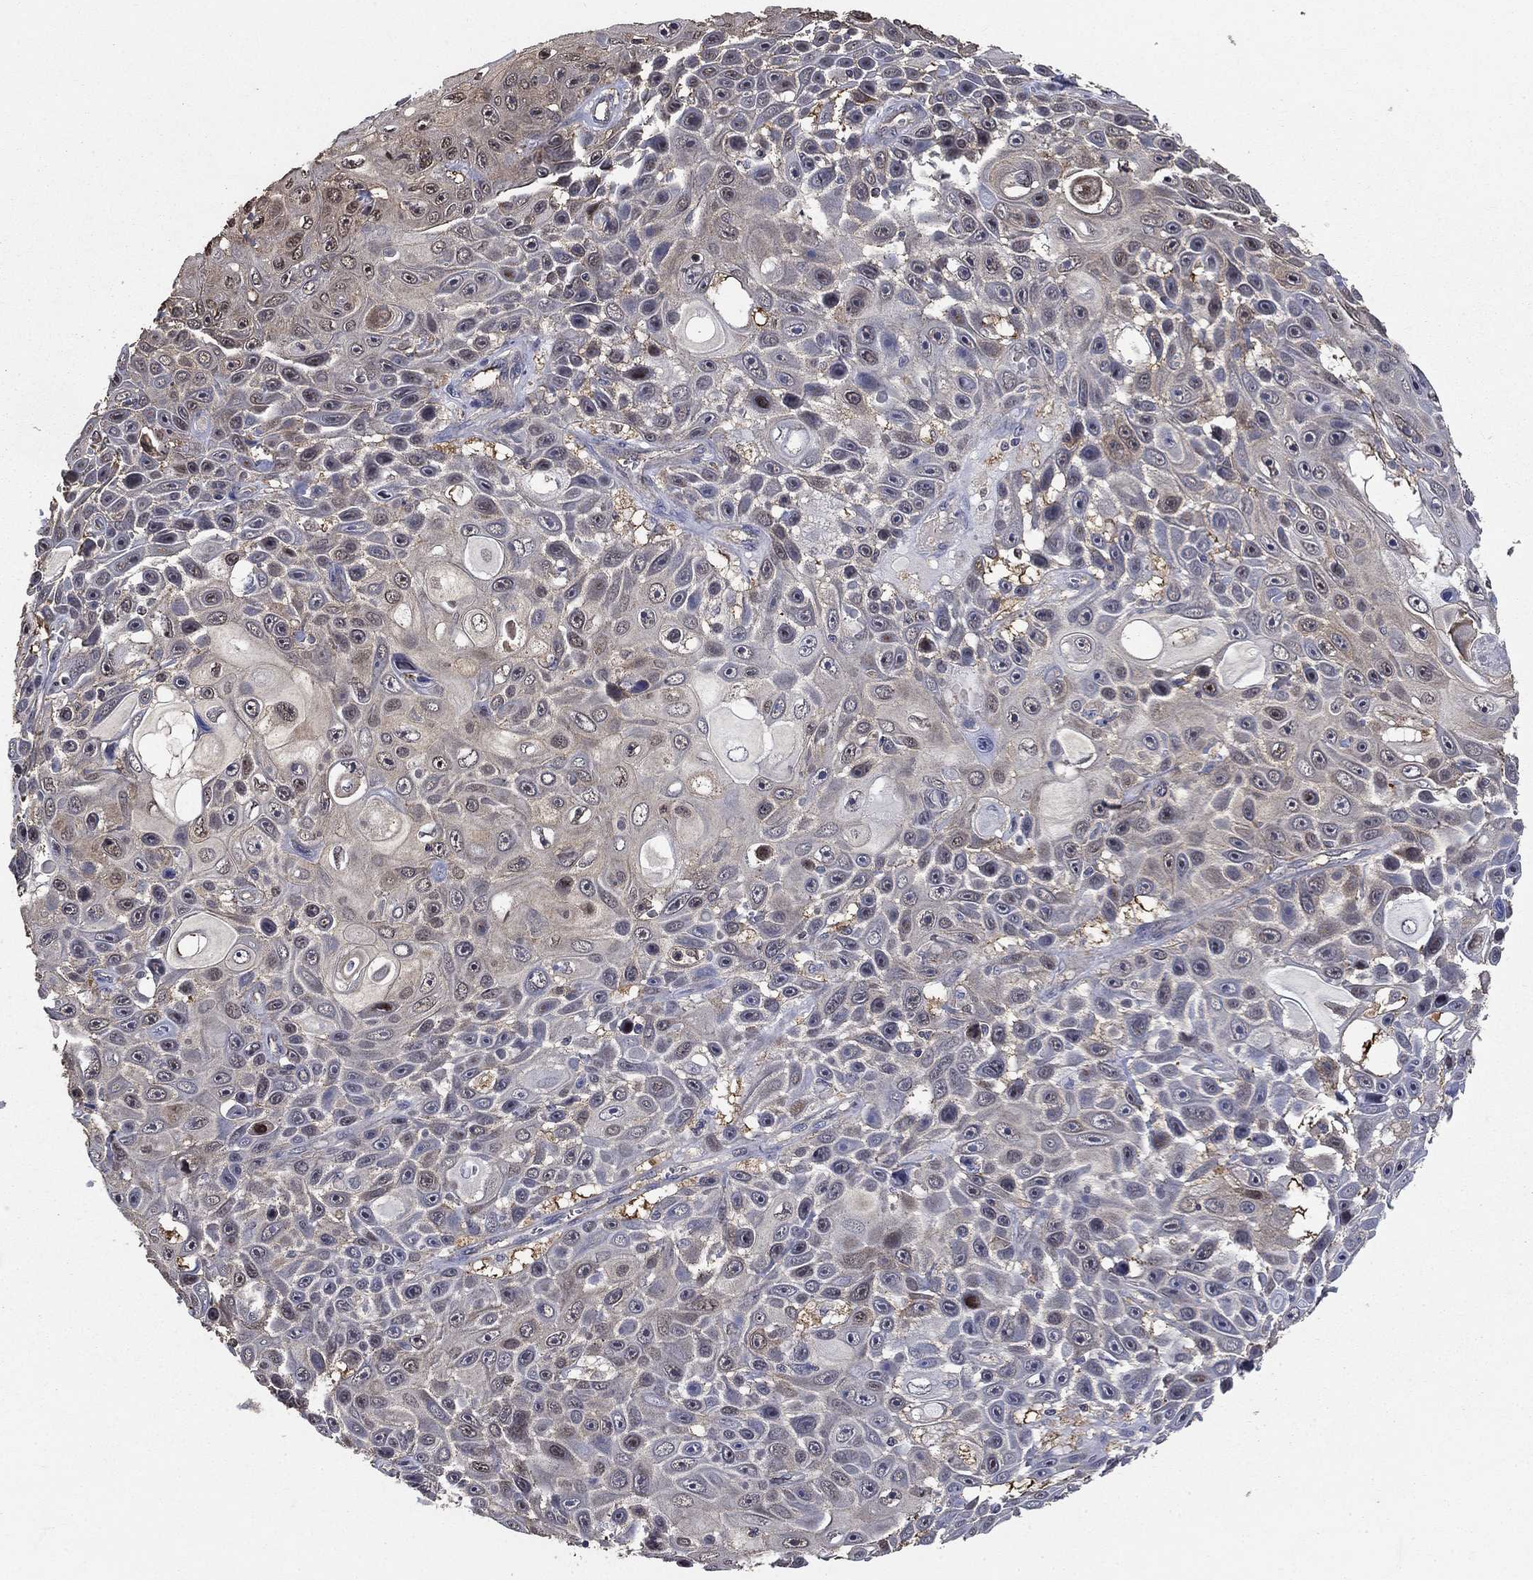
{"staining": {"intensity": "negative", "quantity": "none", "location": "none"}, "tissue": "skin cancer", "cell_type": "Tumor cells", "image_type": "cancer", "snomed": [{"axis": "morphology", "description": "Squamous cell carcinoma, NOS"}, {"axis": "topography", "description": "Skin"}], "caption": "Immunohistochemistry photomicrograph of human skin squamous cell carcinoma stained for a protein (brown), which demonstrates no expression in tumor cells.", "gene": "DVL1", "patient": {"sex": "male", "age": 82}}